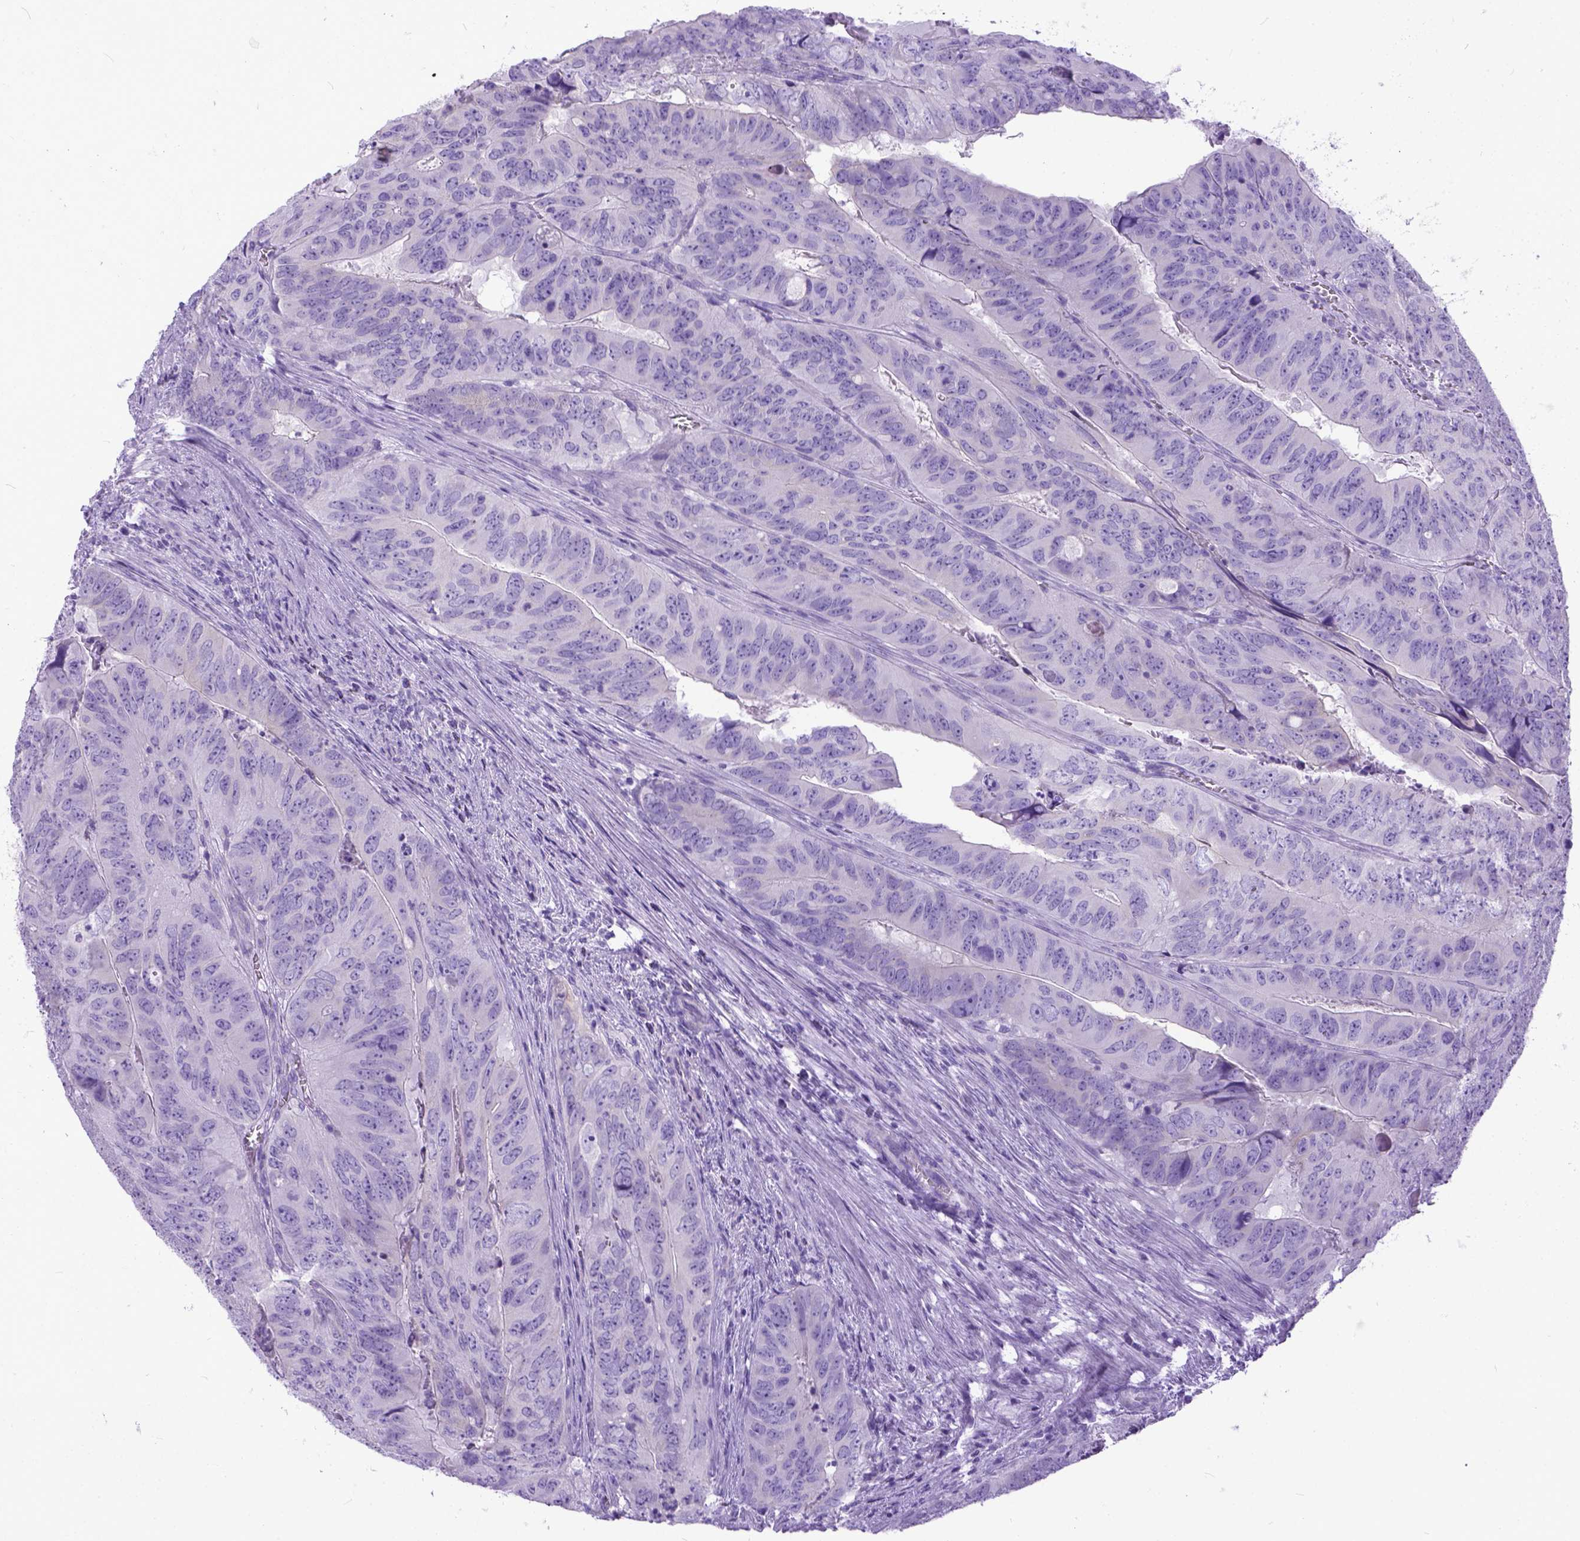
{"staining": {"intensity": "negative", "quantity": "none", "location": "none"}, "tissue": "colorectal cancer", "cell_type": "Tumor cells", "image_type": "cancer", "snomed": [{"axis": "morphology", "description": "Adenocarcinoma, NOS"}, {"axis": "topography", "description": "Colon"}], "caption": "Tumor cells show no significant staining in adenocarcinoma (colorectal). Brightfield microscopy of immunohistochemistry stained with DAB (3,3'-diaminobenzidine) (brown) and hematoxylin (blue), captured at high magnification.", "gene": "PPL", "patient": {"sex": "male", "age": 79}}